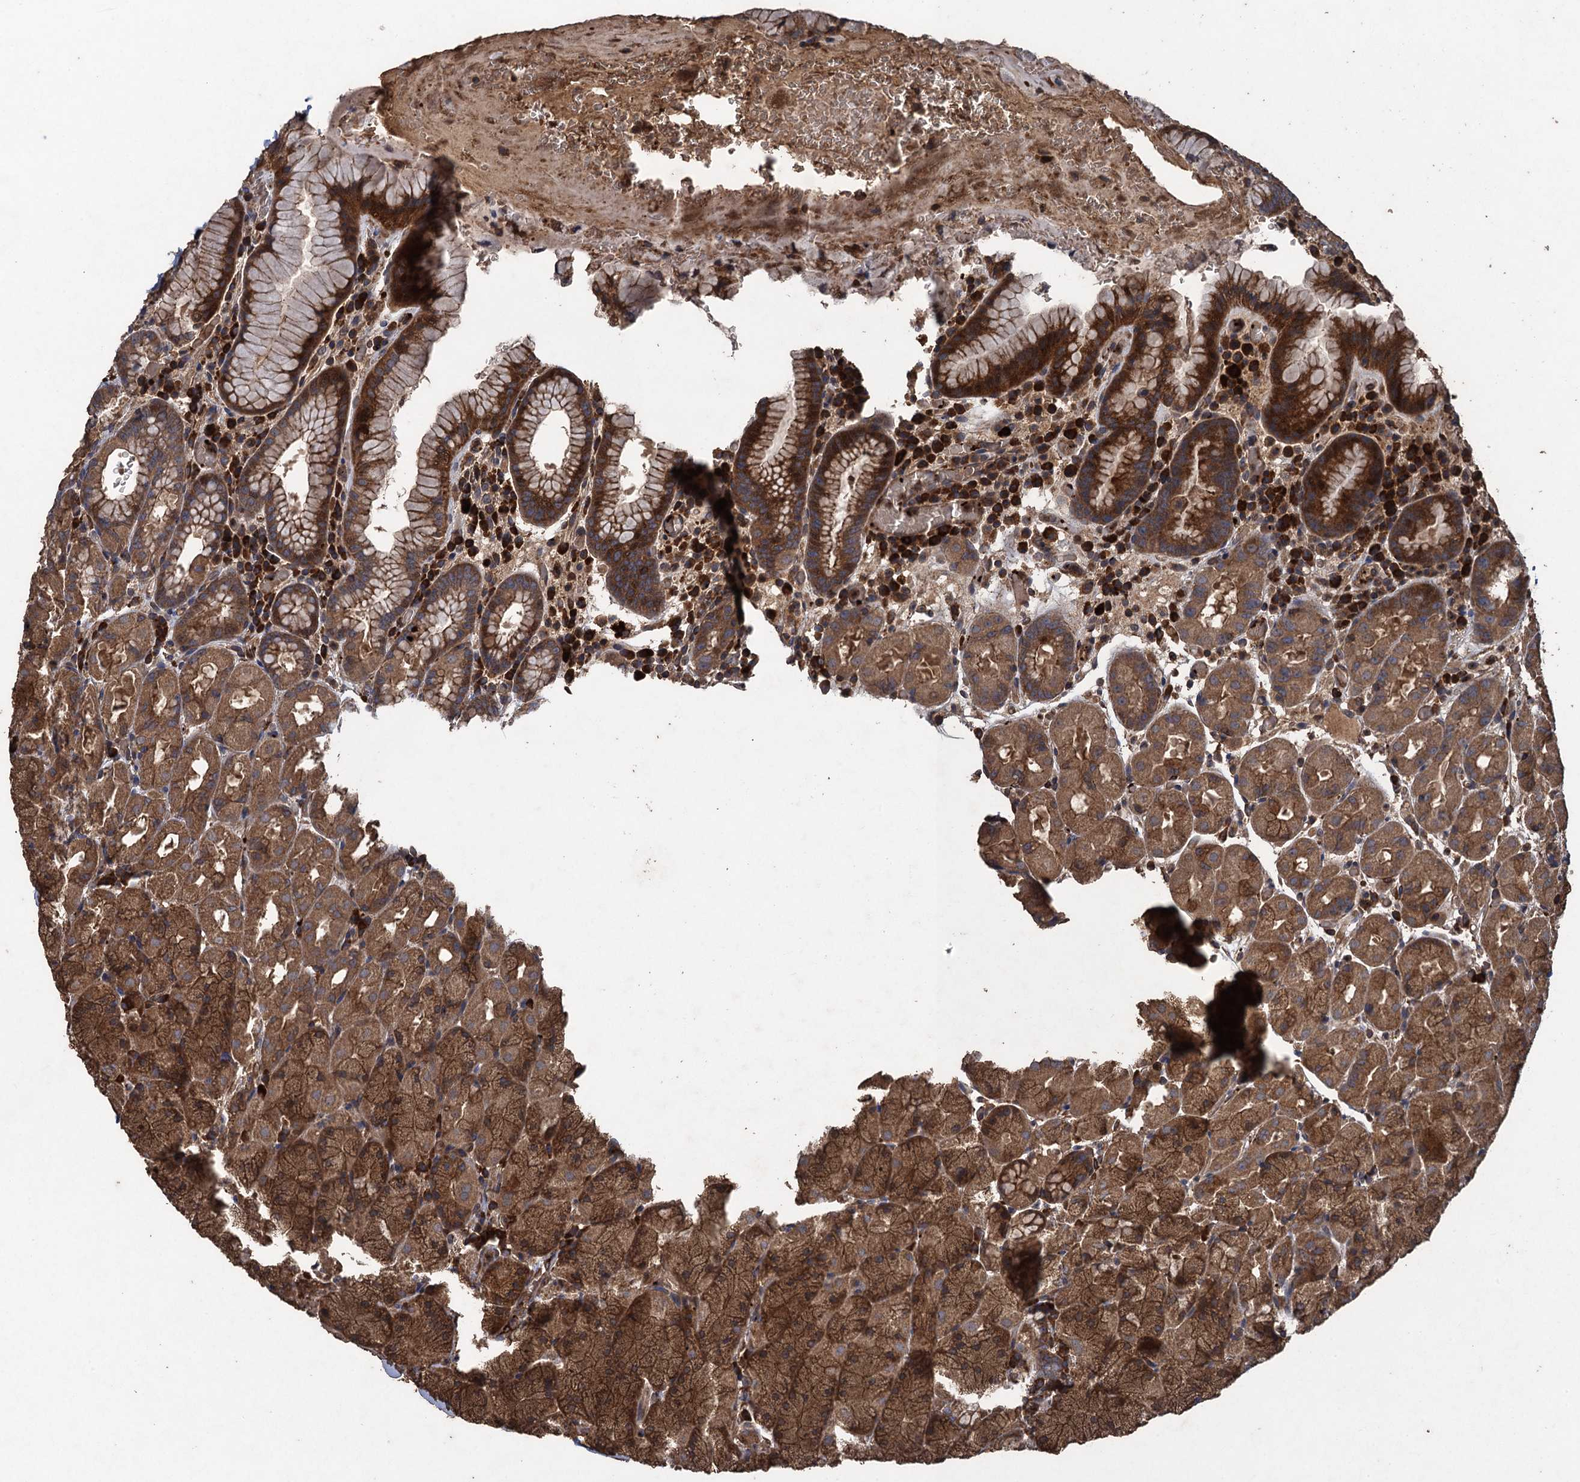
{"staining": {"intensity": "strong", "quantity": ">75%", "location": "cytoplasmic/membranous"}, "tissue": "stomach", "cell_type": "Glandular cells", "image_type": "normal", "snomed": [{"axis": "morphology", "description": "Normal tissue, NOS"}, {"axis": "topography", "description": "Stomach, upper"}, {"axis": "topography", "description": "Stomach, lower"}], "caption": "Immunohistochemistry of normal human stomach exhibits high levels of strong cytoplasmic/membranous staining in approximately >75% of glandular cells. (DAB IHC, brown staining for protein, blue staining for nuclei).", "gene": "TXNDC11", "patient": {"sex": "male", "age": 80}}